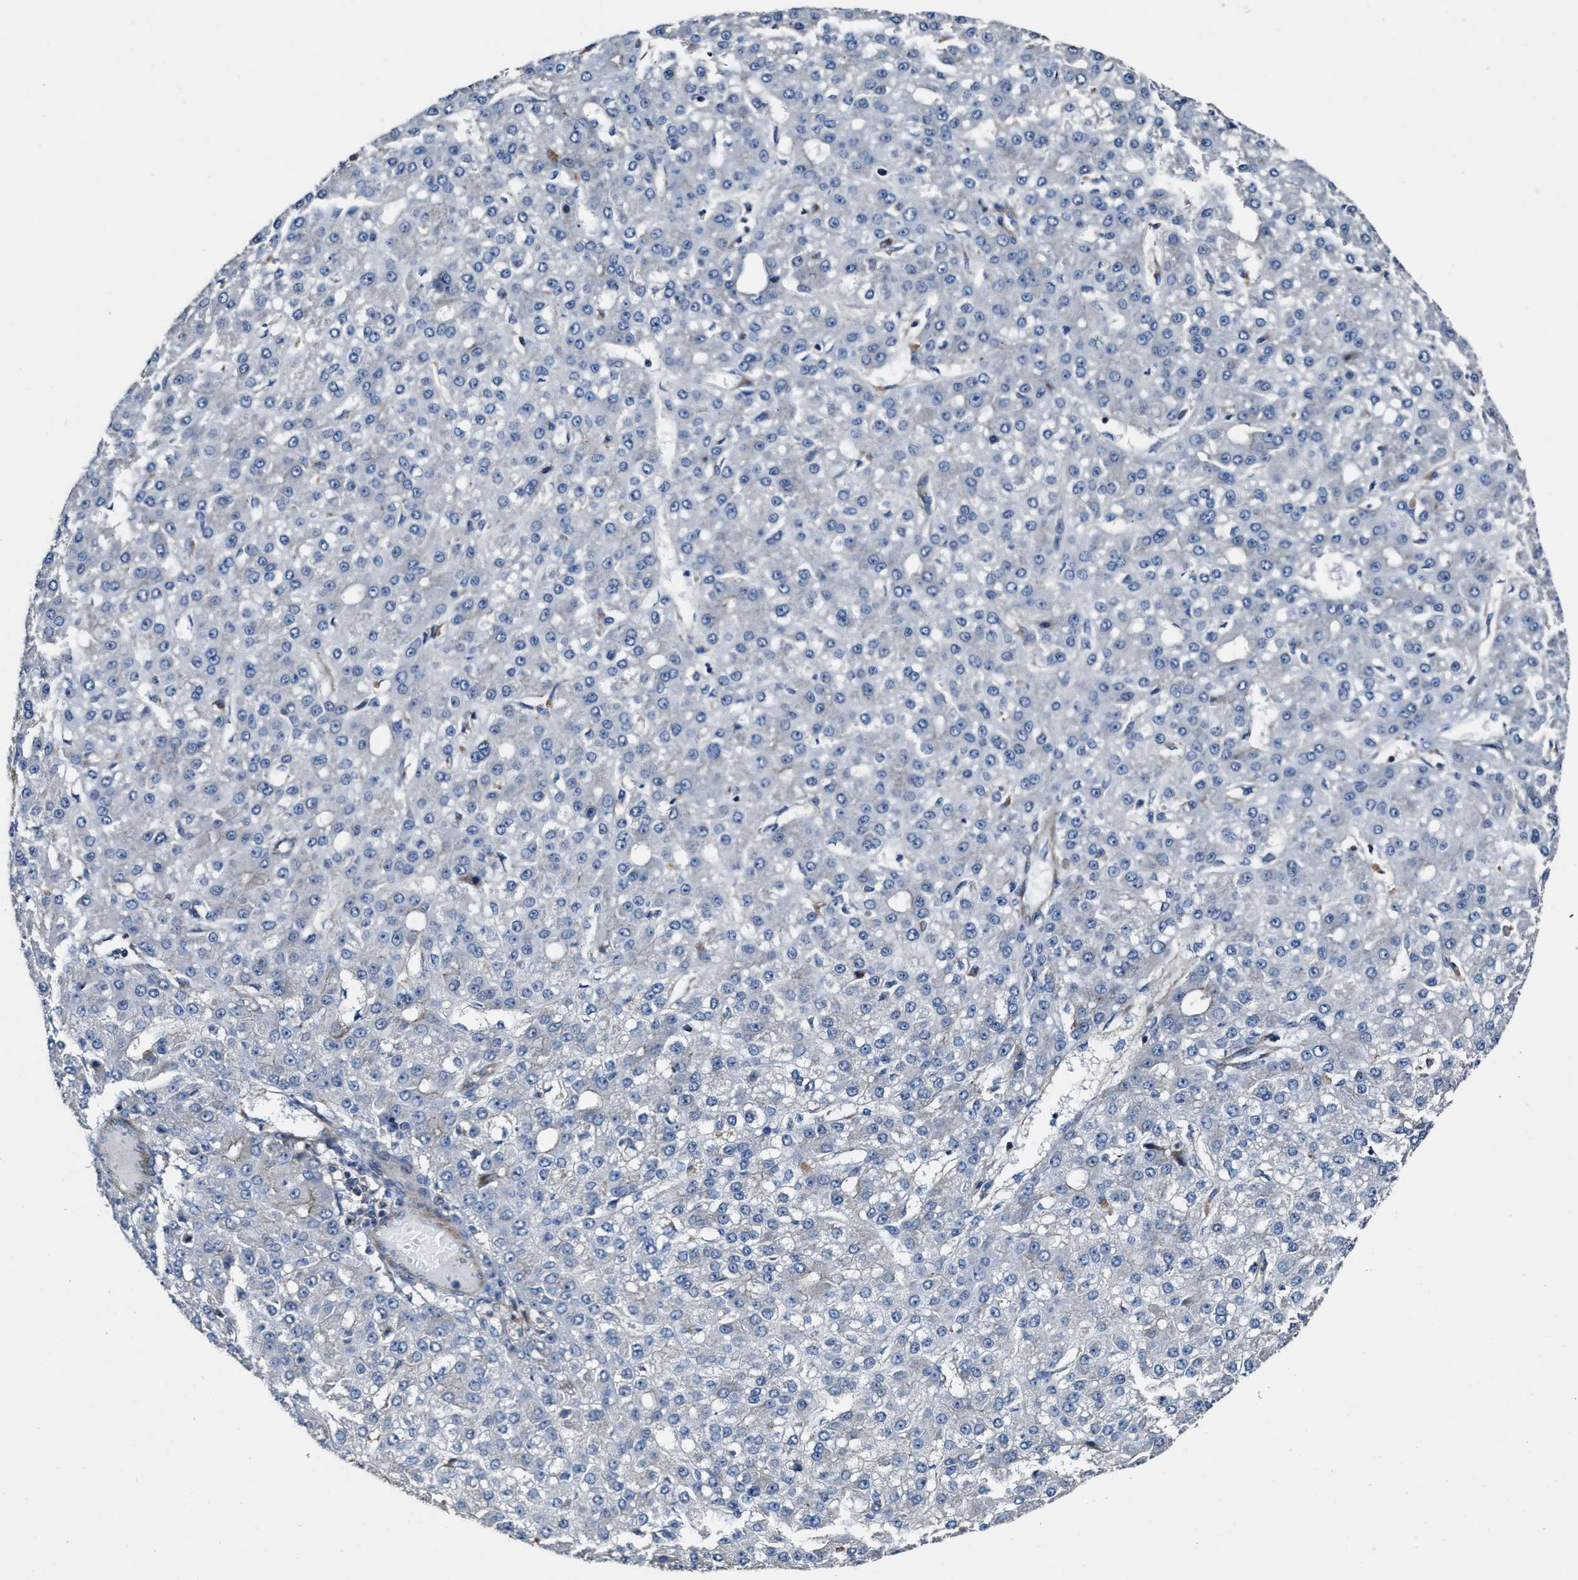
{"staining": {"intensity": "negative", "quantity": "none", "location": "none"}, "tissue": "liver cancer", "cell_type": "Tumor cells", "image_type": "cancer", "snomed": [{"axis": "morphology", "description": "Carcinoma, Hepatocellular, NOS"}, {"axis": "topography", "description": "Liver"}], "caption": "High magnification brightfield microscopy of liver hepatocellular carcinoma stained with DAB (brown) and counterstained with hematoxylin (blue): tumor cells show no significant staining.", "gene": "PTAR1", "patient": {"sex": "male", "age": 67}}